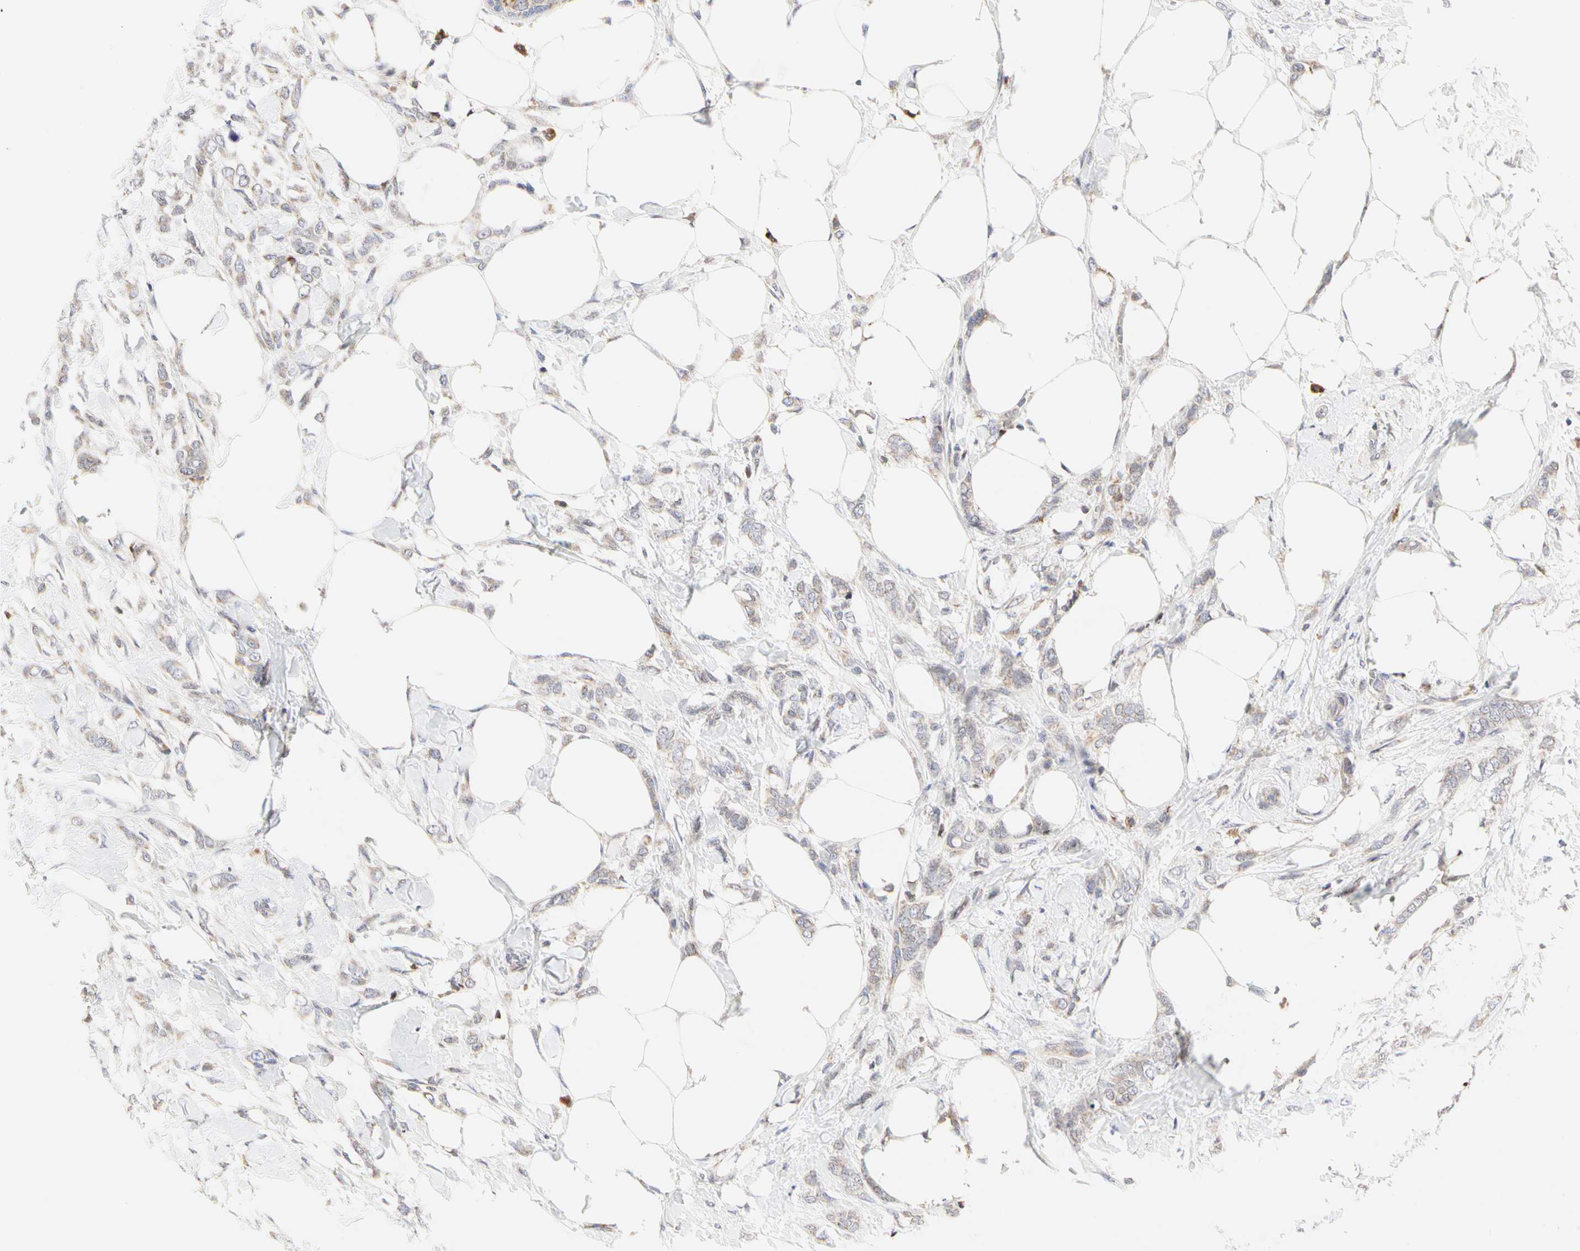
{"staining": {"intensity": "weak", "quantity": "25%-75%", "location": "cytoplasmic/membranous"}, "tissue": "breast cancer", "cell_type": "Tumor cells", "image_type": "cancer", "snomed": [{"axis": "morphology", "description": "Lobular carcinoma, in situ"}, {"axis": "morphology", "description": "Lobular carcinoma"}, {"axis": "topography", "description": "Breast"}], "caption": "Tumor cells show low levels of weak cytoplasmic/membranous positivity in approximately 25%-75% of cells in lobular carcinoma in situ (breast).", "gene": "TSKU", "patient": {"sex": "female", "age": 41}}